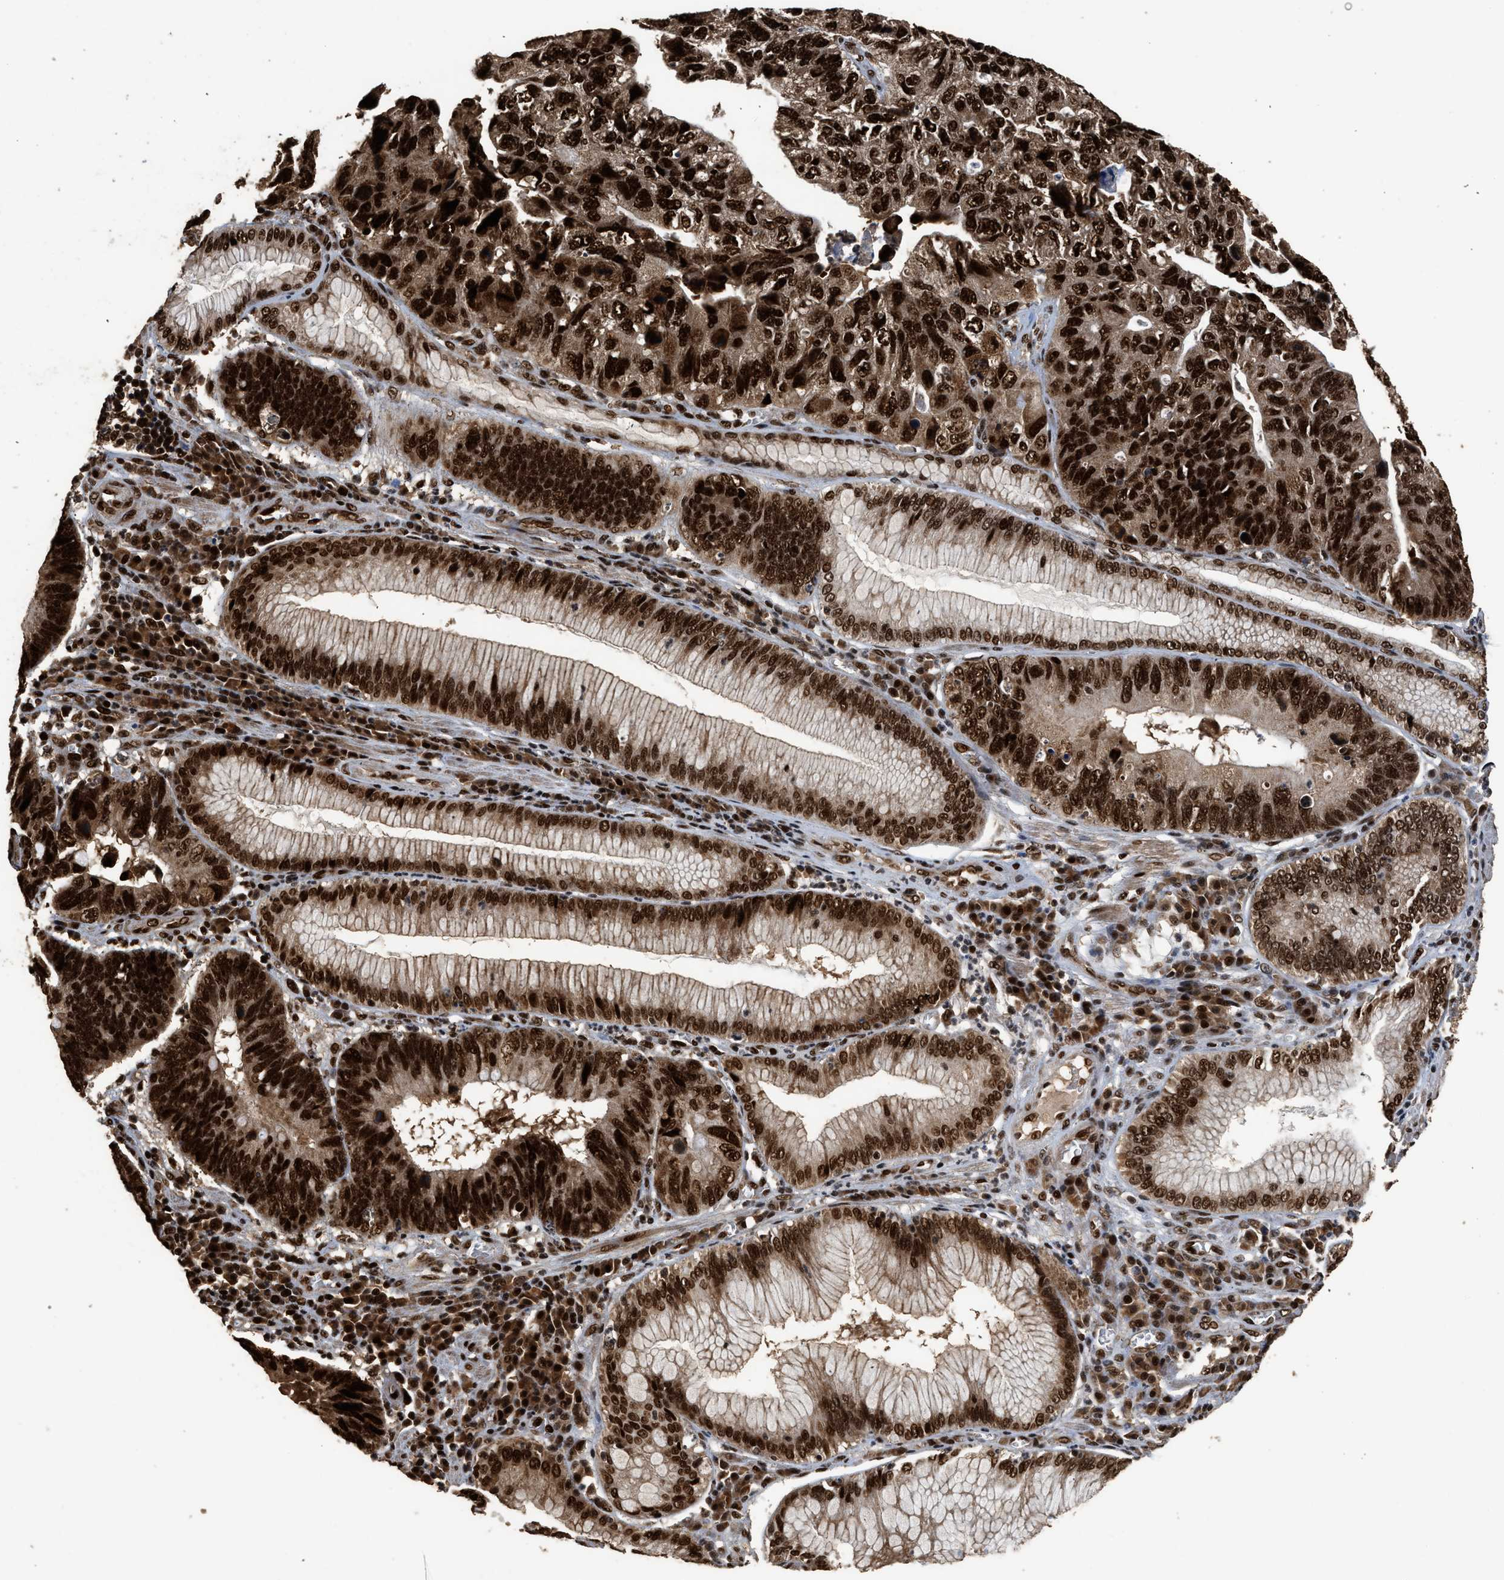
{"staining": {"intensity": "strong", "quantity": ">75%", "location": "cytoplasmic/membranous,nuclear"}, "tissue": "stomach cancer", "cell_type": "Tumor cells", "image_type": "cancer", "snomed": [{"axis": "morphology", "description": "Adenocarcinoma, NOS"}, {"axis": "topography", "description": "Stomach"}], "caption": "Stomach adenocarcinoma stained with a brown dye displays strong cytoplasmic/membranous and nuclear positive positivity in approximately >75% of tumor cells.", "gene": "PPP4R3B", "patient": {"sex": "male", "age": 59}}